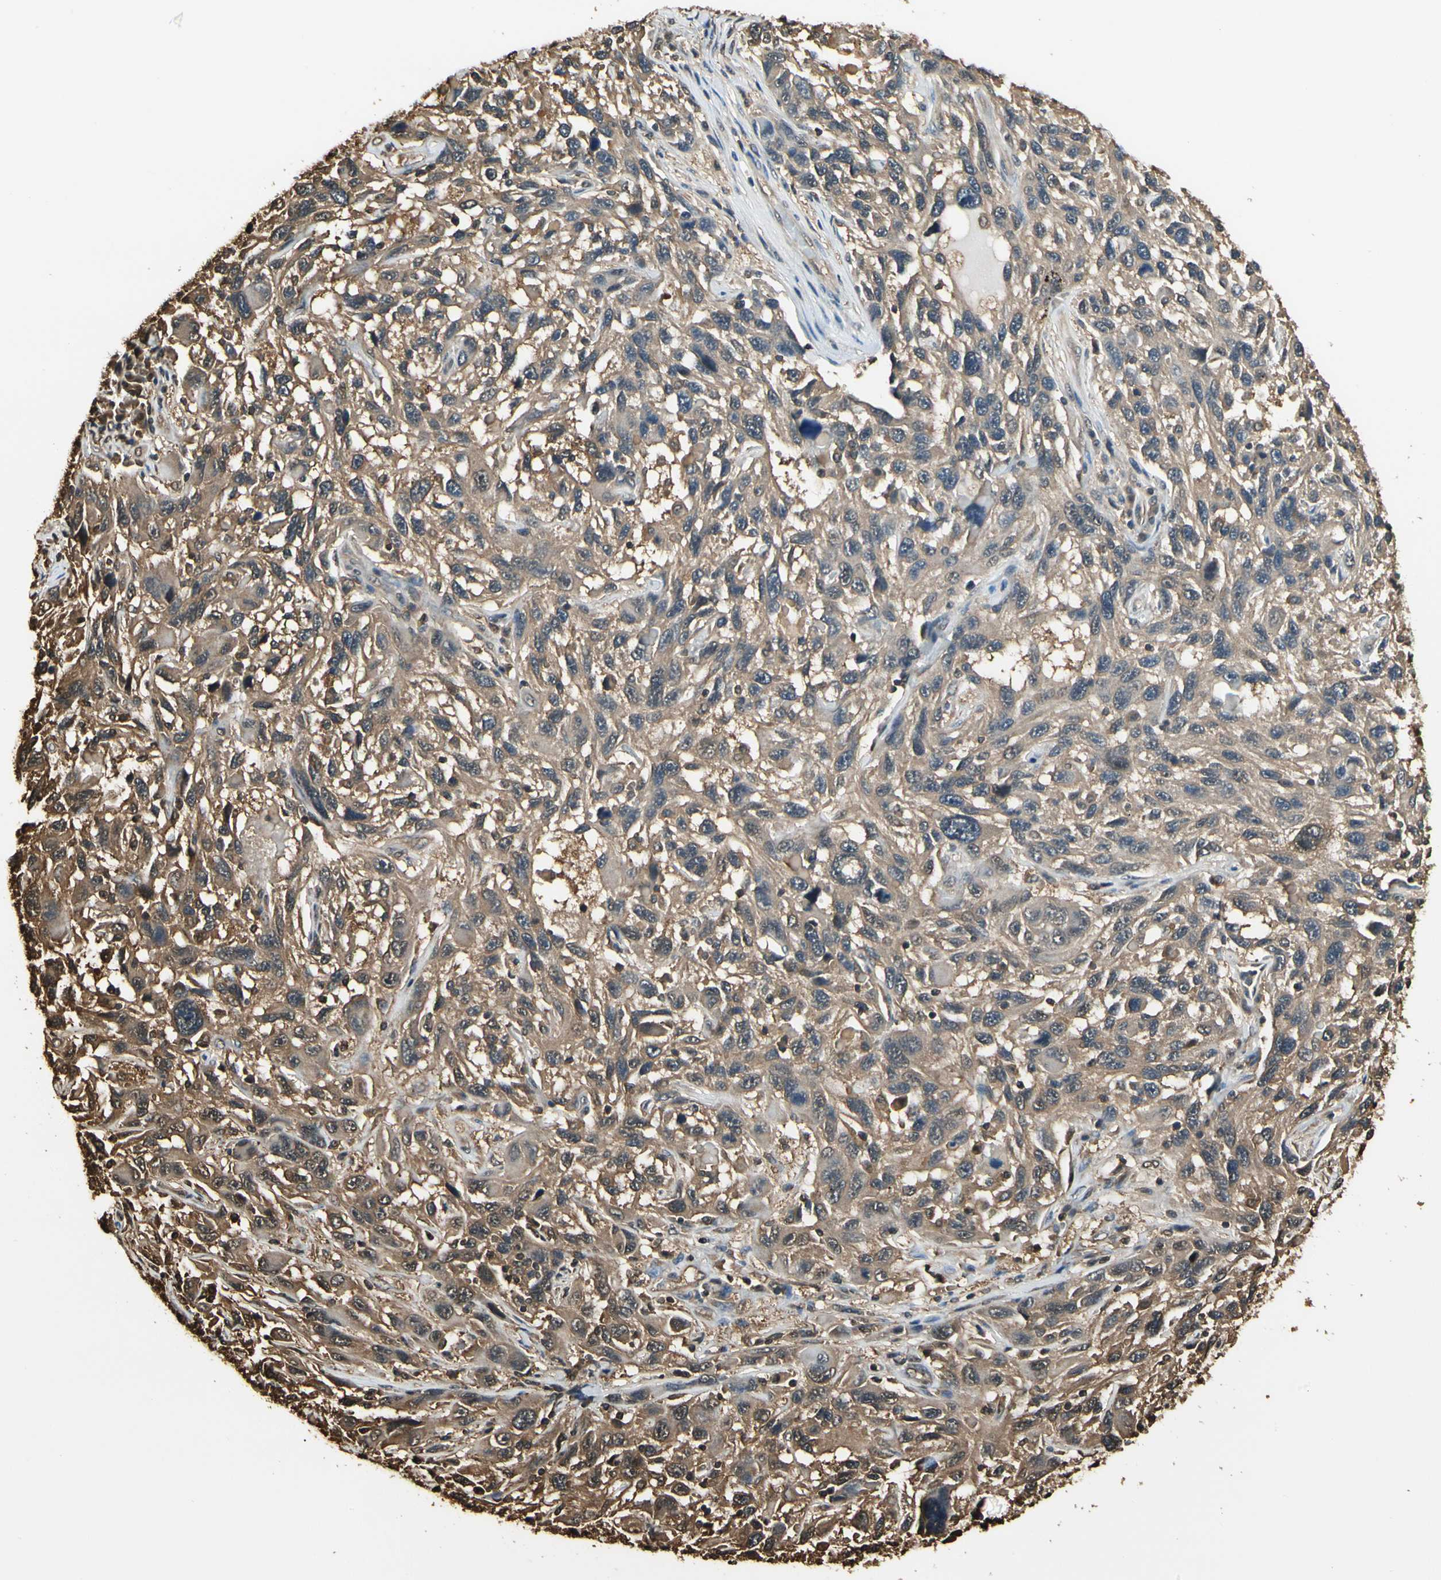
{"staining": {"intensity": "moderate", "quantity": "25%-75%", "location": "cytoplasmic/membranous"}, "tissue": "melanoma", "cell_type": "Tumor cells", "image_type": "cancer", "snomed": [{"axis": "morphology", "description": "Malignant melanoma, NOS"}, {"axis": "topography", "description": "Skin"}], "caption": "Melanoma tissue demonstrates moderate cytoplasmic/membranous staining in approximately 25%-75% of tumor cells, visualized by immunohistochemistry.", "gene": "YWHAE", "patient": {"sex": "male", "age": 53}}